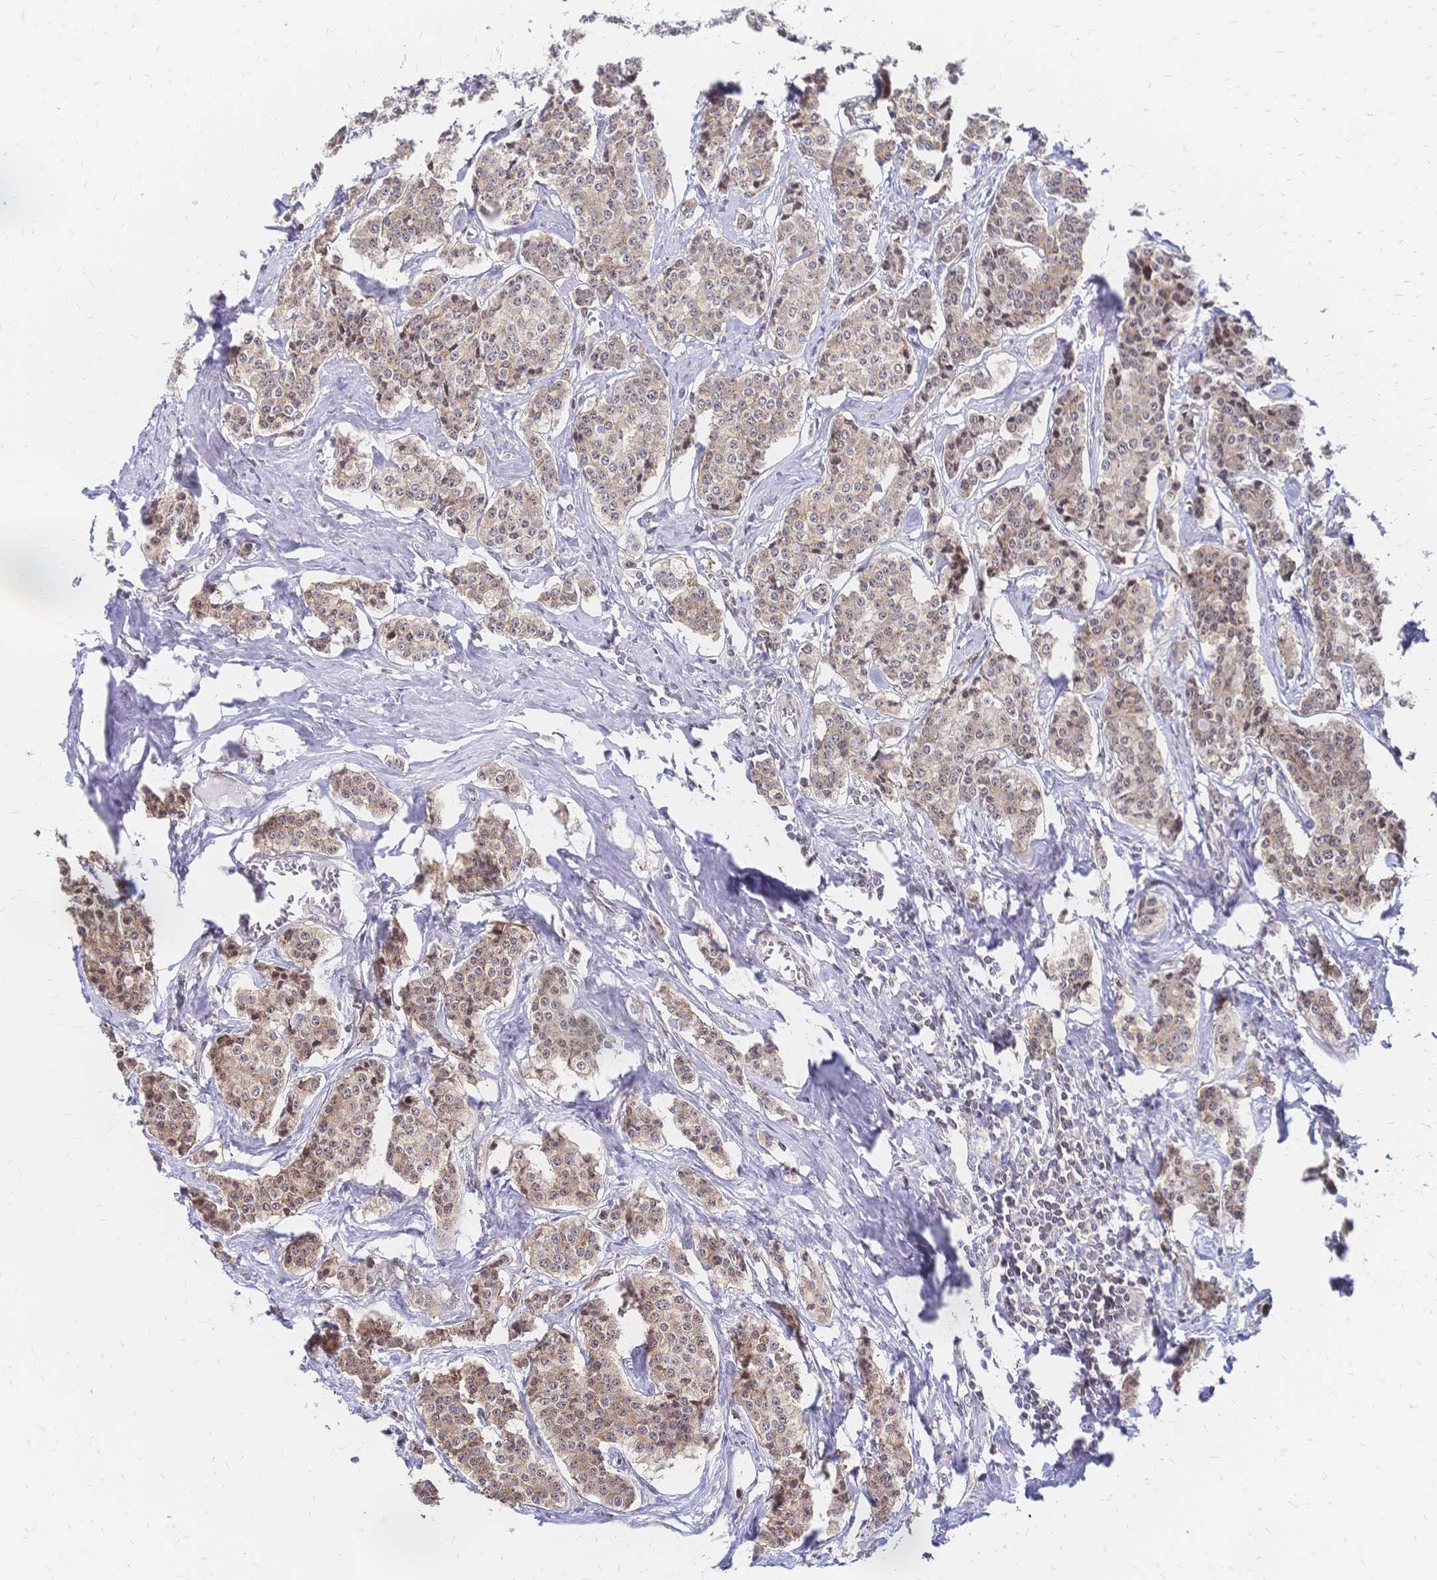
{"staining": {"intensity": "weak", "quantity": "<25%", "location": "cytoplasmic/membranous"}, "tissue": "carcinoid", "cell_type": "Tumor cells", "image_type": "cancer", "snomed": [{"axis": "morphology", "description": "Carcinoid, malignant, NOS"}, {"axis": "topography", "description": "Small intestine"}], "caption": "Photomicrograph shows no significant protein expression in tumor cells of malignant carcinoid. (Stains: DAB immunohistochemistry with hematoxylin counter stain, Microscopy: brightfield microscopy at high magnification).", "gene": "CBX7", "patient": {"sex": "female", "age": 64}}